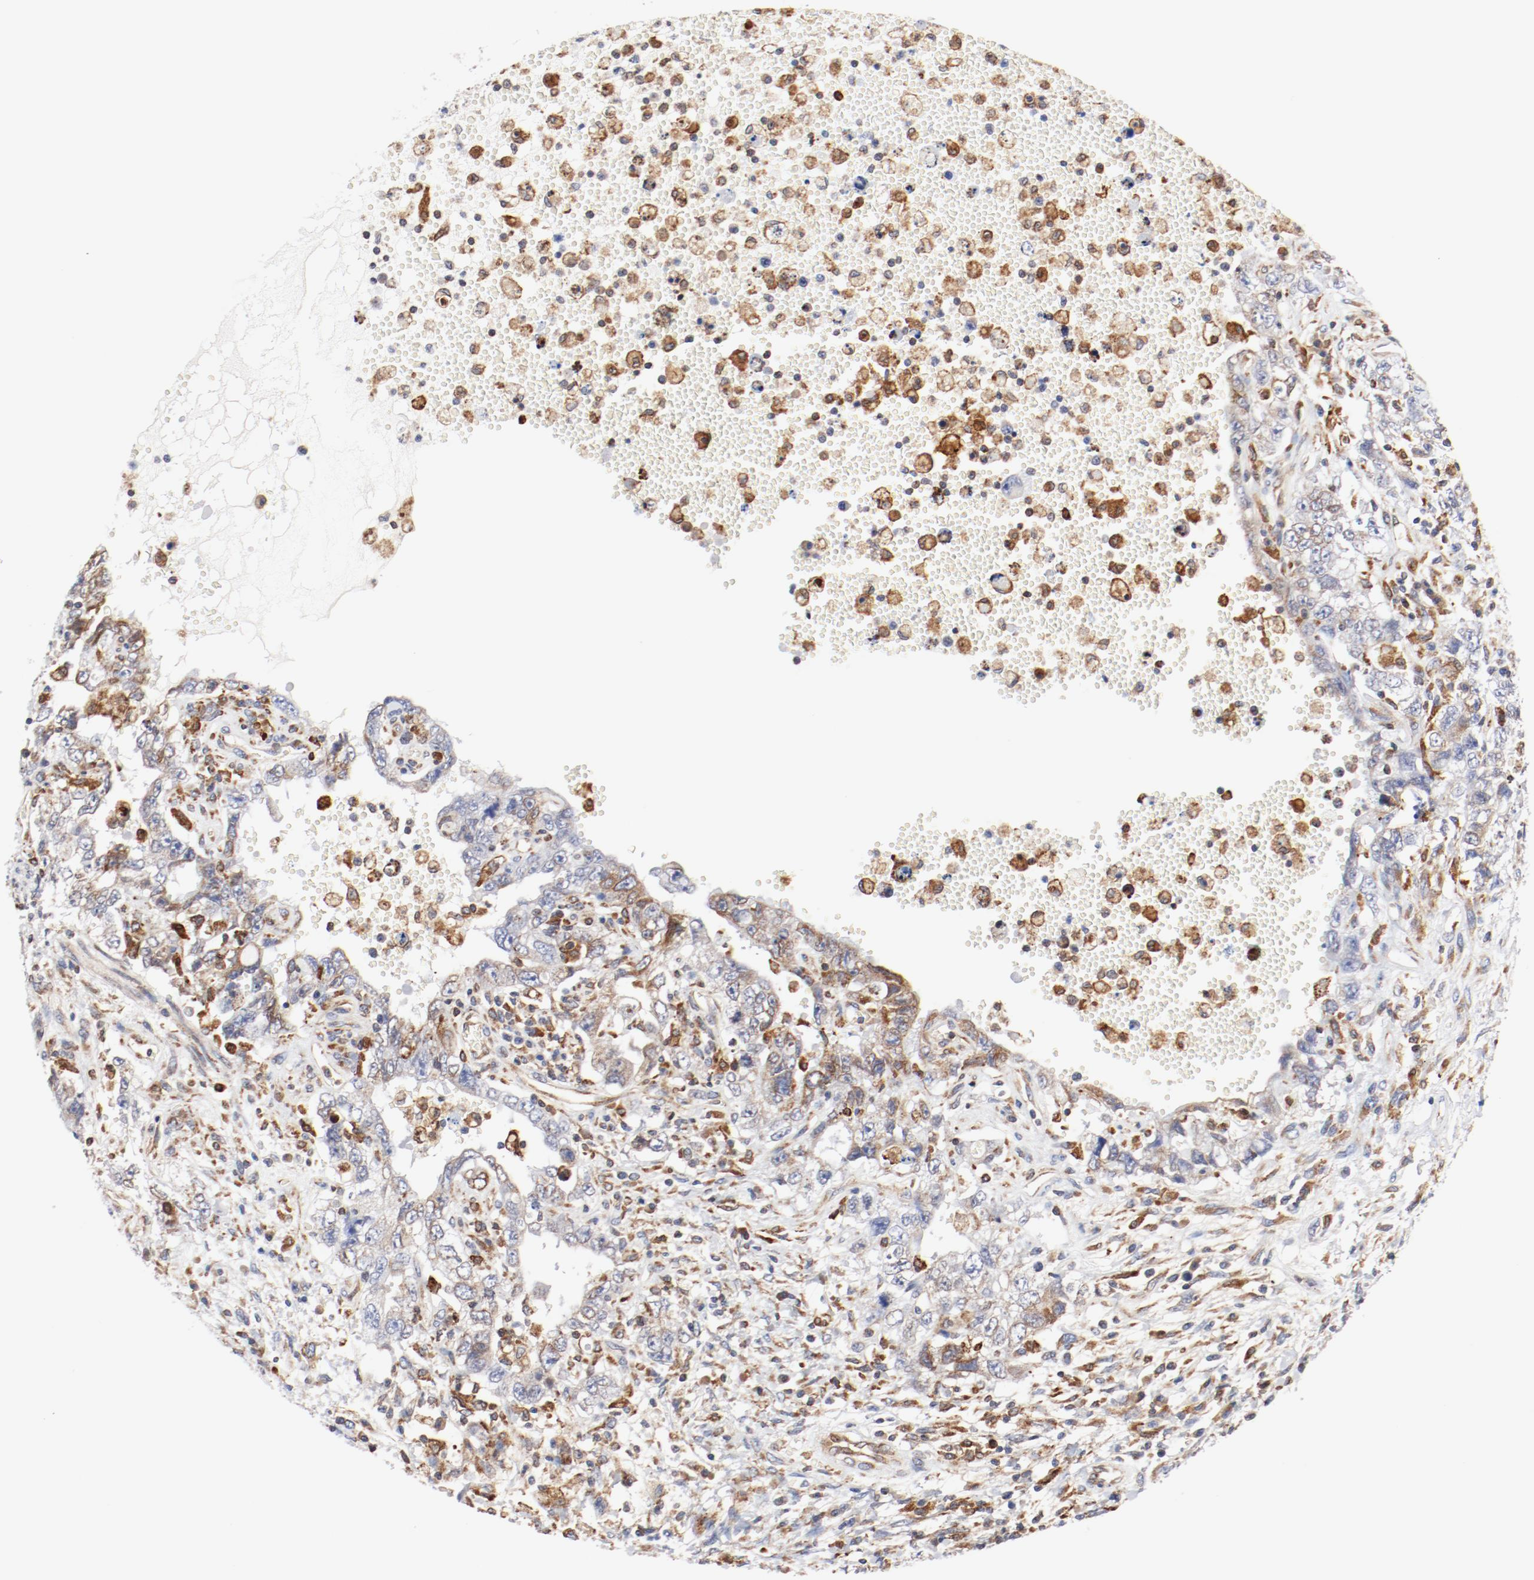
{"staining": {"intensity": "moderate", "quantity": "<25%", "location": "cytoplasmic/membranous"}, "tissue": "testis cancer", "cell_type": "Tumor cells", "image_type": "cancer", "snomed": [{"axis": "morphology", "description": "Carcinoma, Embryonal, NOS"}, {"axis": "topography", "description": "Testis"}], "caption": "Immunohistochemistry photomicrograph of human testis cancer (embryonal carcinoma) stained for a protein (brown), which demonstrates low levels of moderate cytoplasmic/membranous expression in about <25% of tumor cells.", "gene": "PDPK1", "patient": {"sex": "male", "age": 26}}